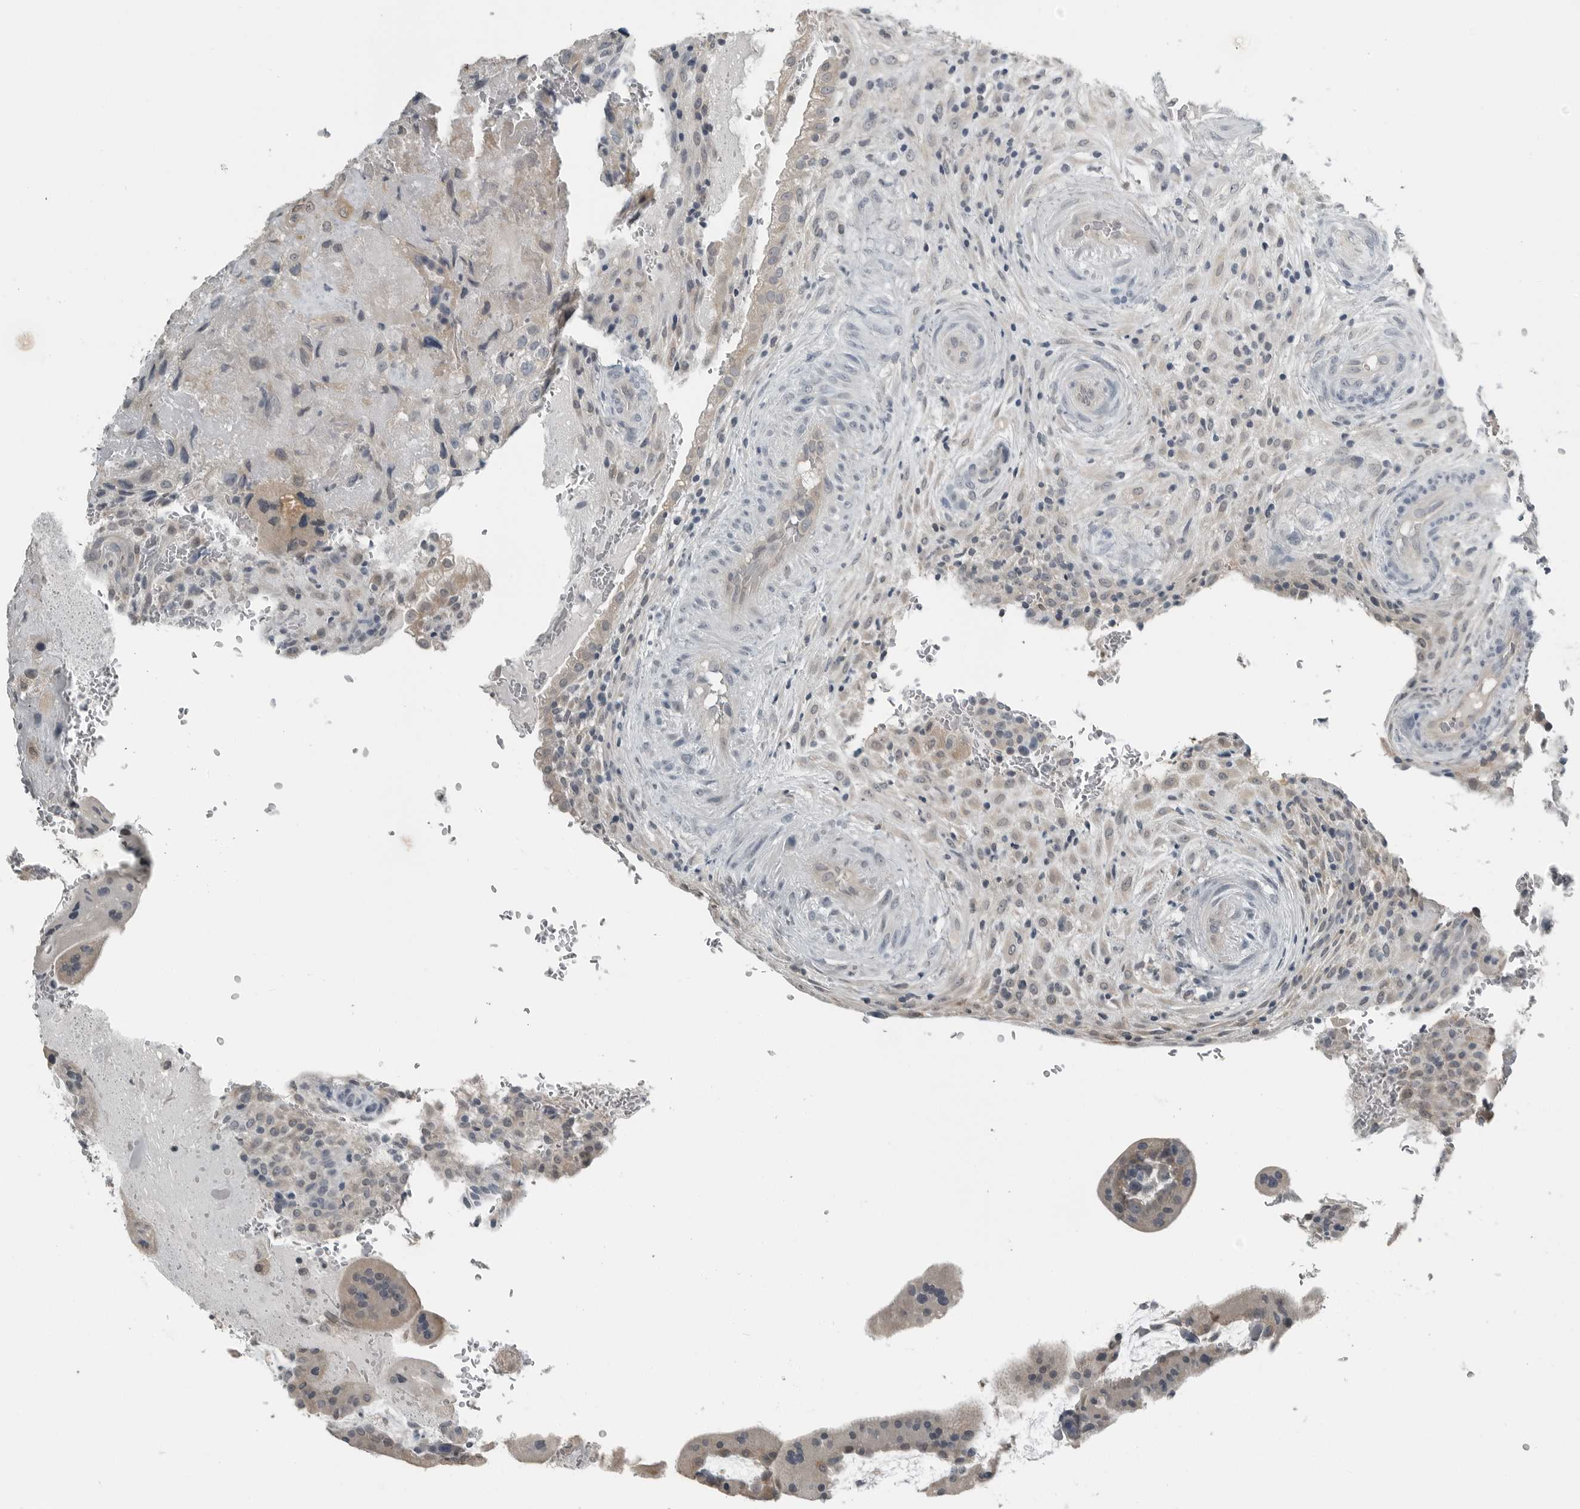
{"staining": {"intensity": "moderate", "quantity": ">75%", "location": "cytoplasmic/membranous"}, "tissue": "placenta", "cell_type": "Decidual cells", "image_type": "normal", "snomed": [{"axis": "morphology", "description": "Normal tissue, NOS"}, {"axis": "topography", "description": "Placenta"}], "caption": "Immunohistochemistry staining of benign placenta, which displays medium levels of moderate cytoplasmic/membranous expression in about >75% of decidual cells indicating moderate cytoplasmic/membranous protein positivity. The staining was performed using DAB (3,3'-diaminobenzidine) (brown) for protein detection and nuclei were counterstained in hematoxylin (blue).", "gene": "ENSG00000286112", "patient": {"sex": "female", "age": 35}}